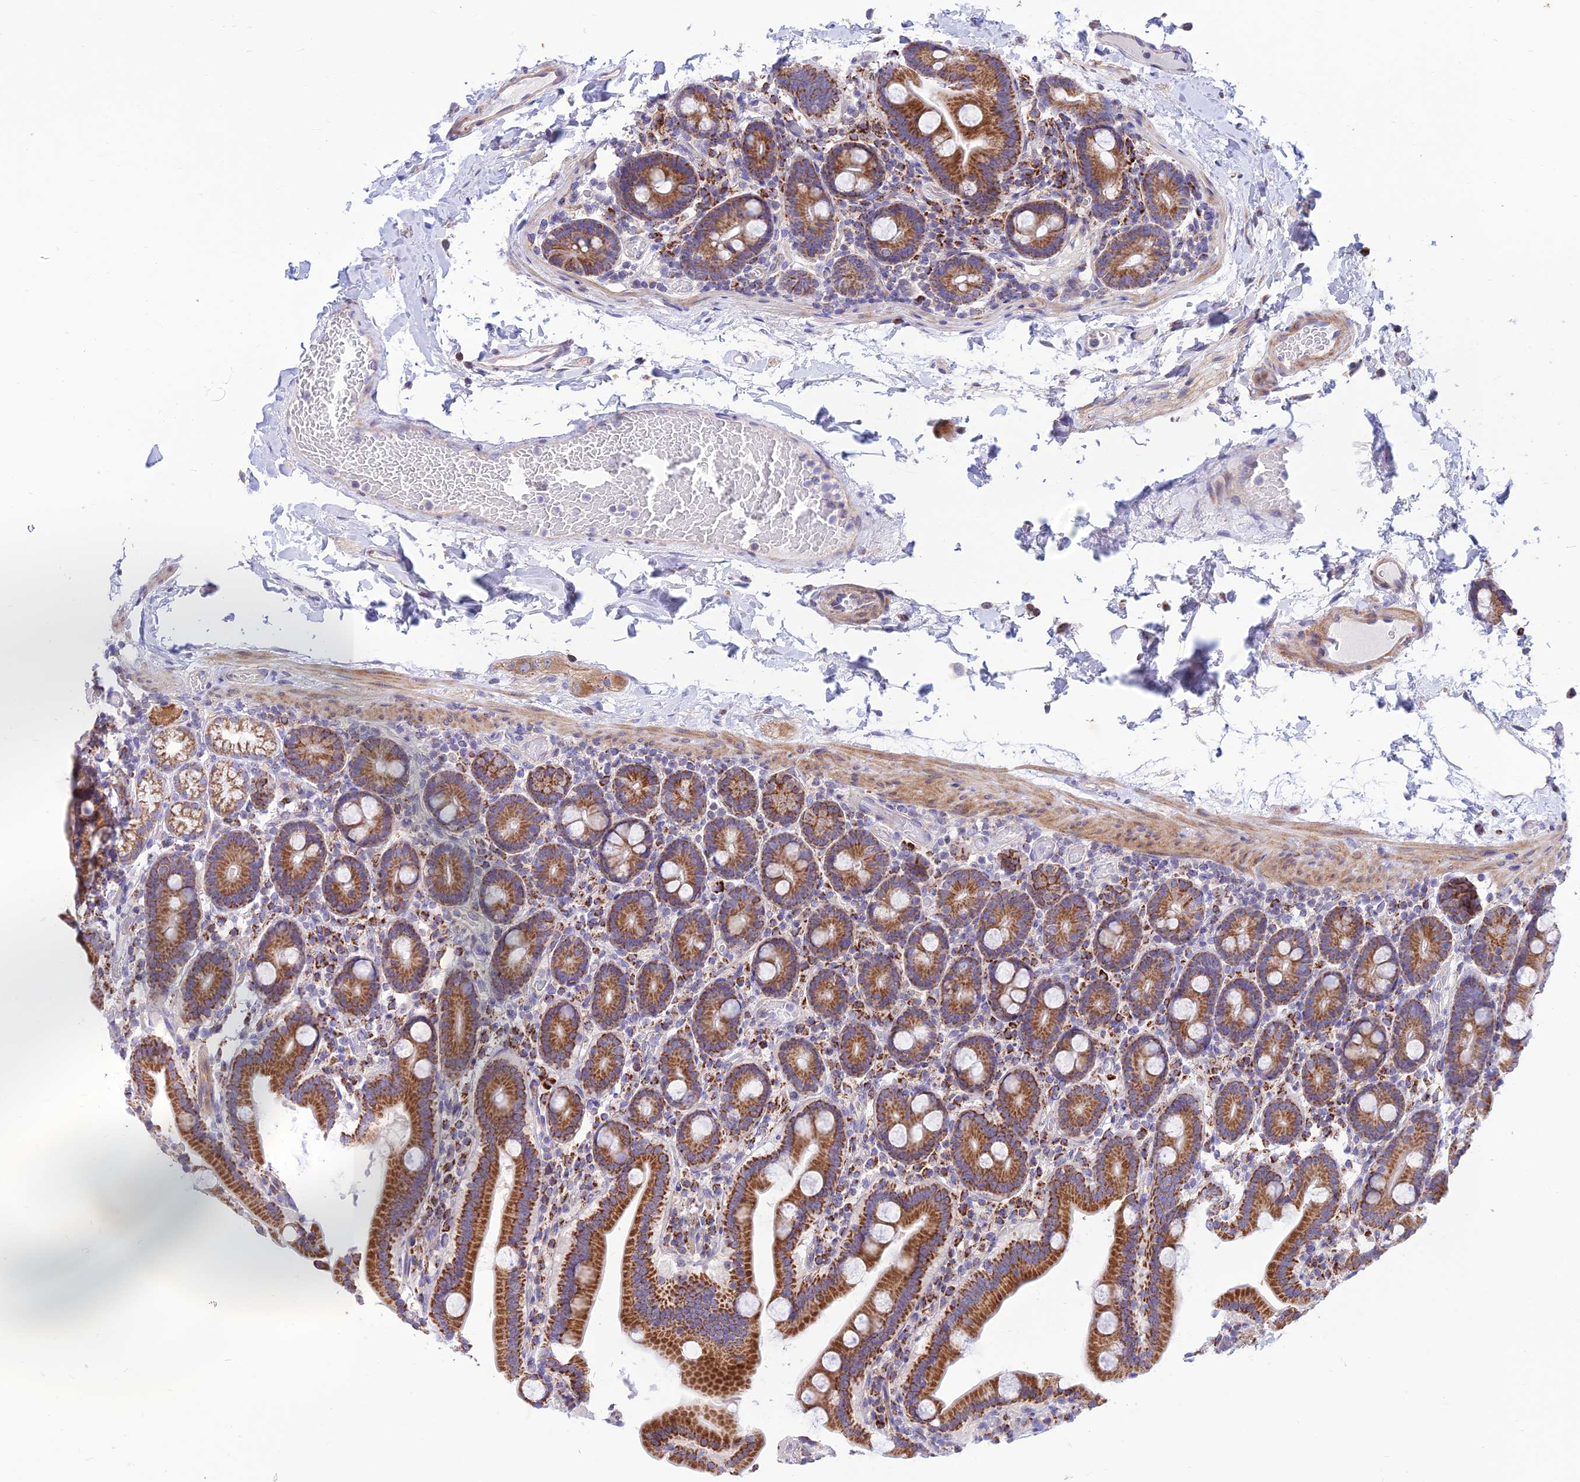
{"staining": {"intensity": "strong", "quantity": ">75%", "location": "cytoplasmic/membranous"}, "tissue": "duodenum", "cell_type": "Glandular cells", "image_type": "normal", "snomed": [{"axis": "morphology", "description": "Normal tissue, NOS"}, {"axis": "topography", "description": "Duodenum"}], "caption": "Immunohistochemistry of normal duodenum demonstrates high levels of strong cytoplasmic/membranous expression in about >75% of glandular cells.", "gene": "FAM186B", "patient": {"sex": "male", "age": 55}}